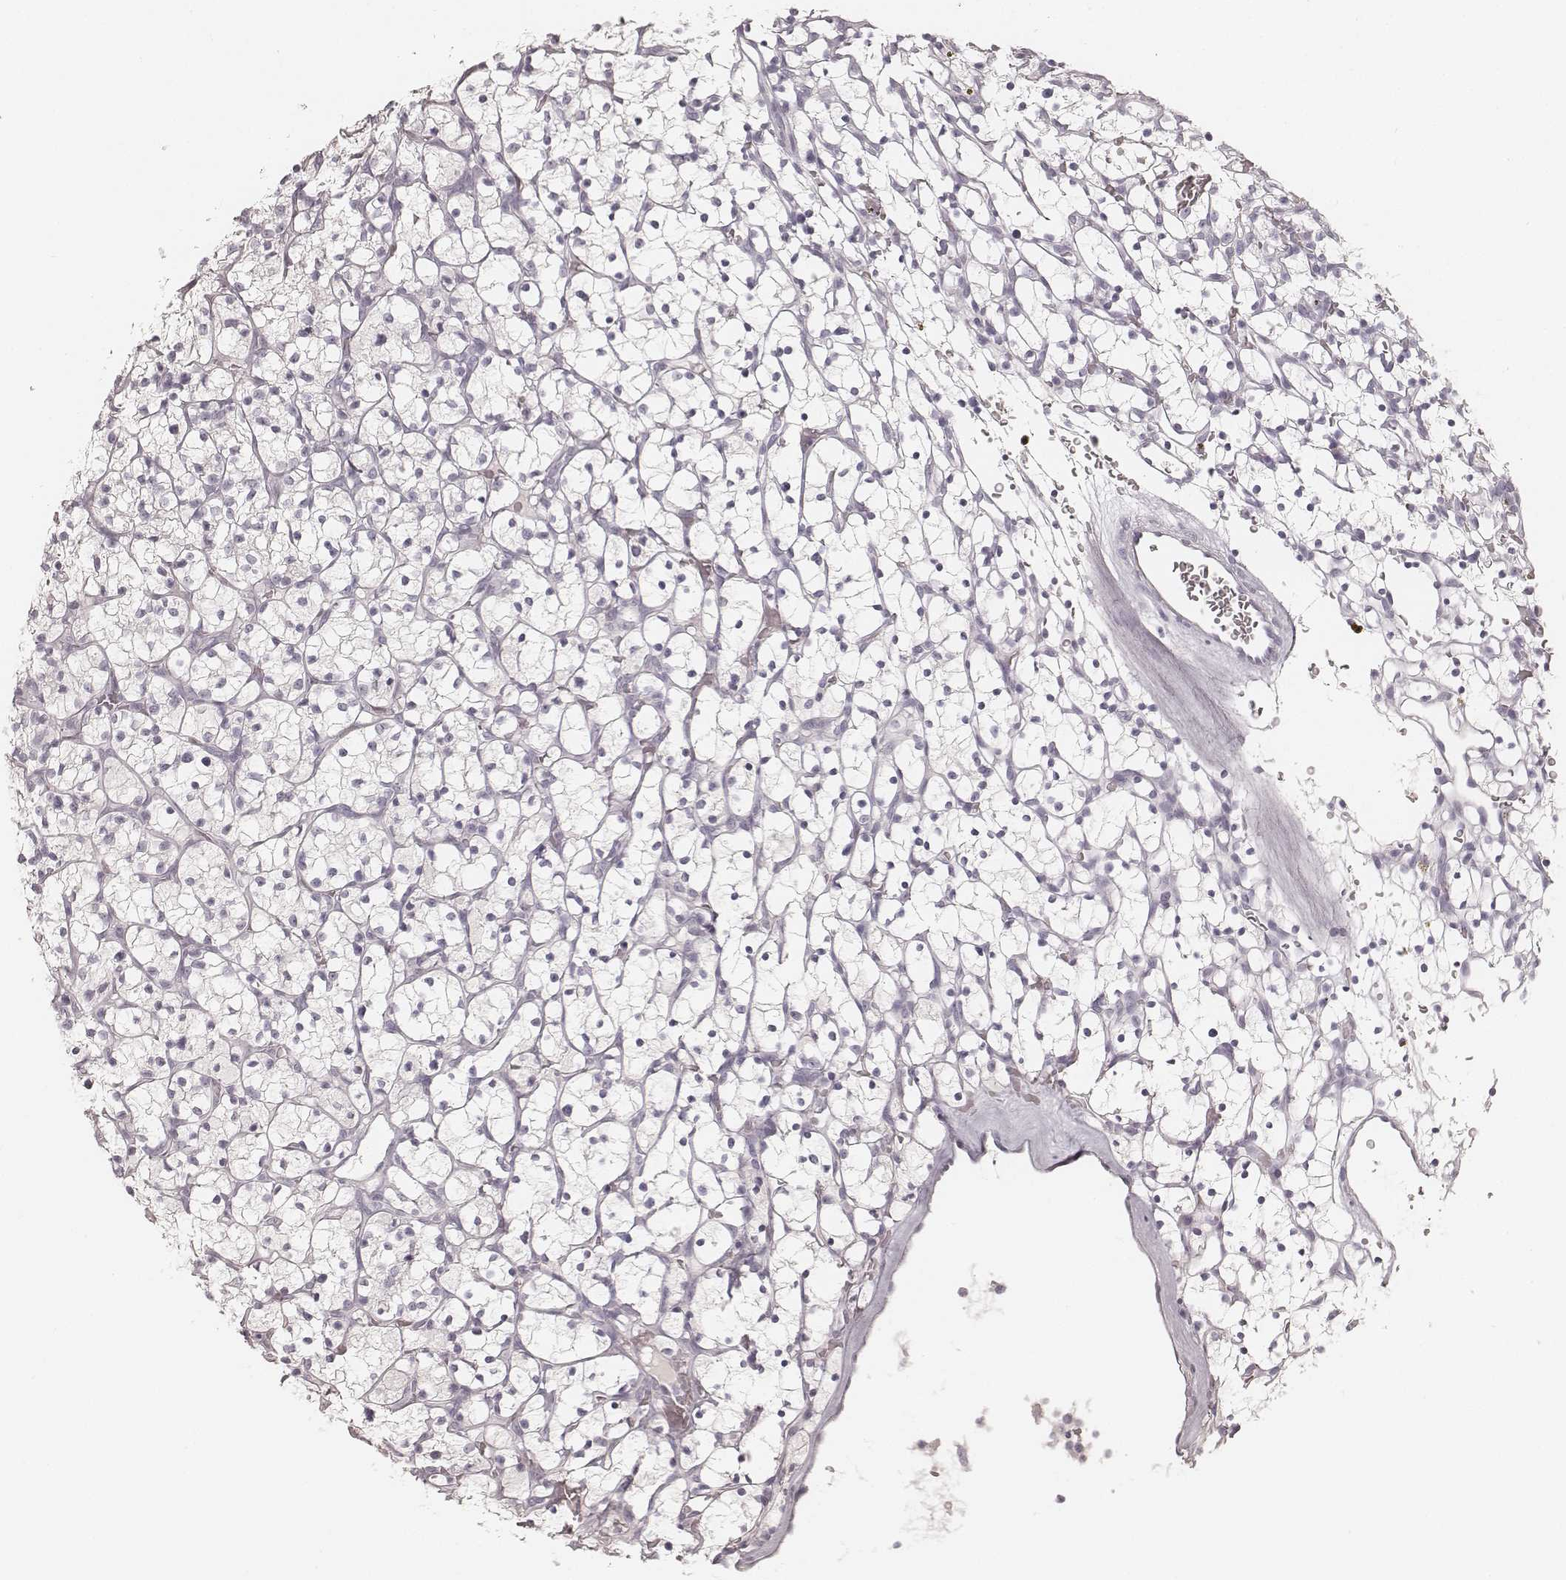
{"staining": {"intensity": "negative", "quantity": "none", "location": "none"}, "tissue": "renal cancer", "cell_type": "Tumor cells", "image_type": "cancer", "snomed": [{"axis": "morphology", "description": "Adenocarcinoma, NOS"}, {"axis": "topography", "description": "Kidney"}], "caption": "There is no significant staining in tumor cells of renal cancer (adenocarcinoma).", "gene": "KRT26", "patient": {"sex": "female", "age": 64}}